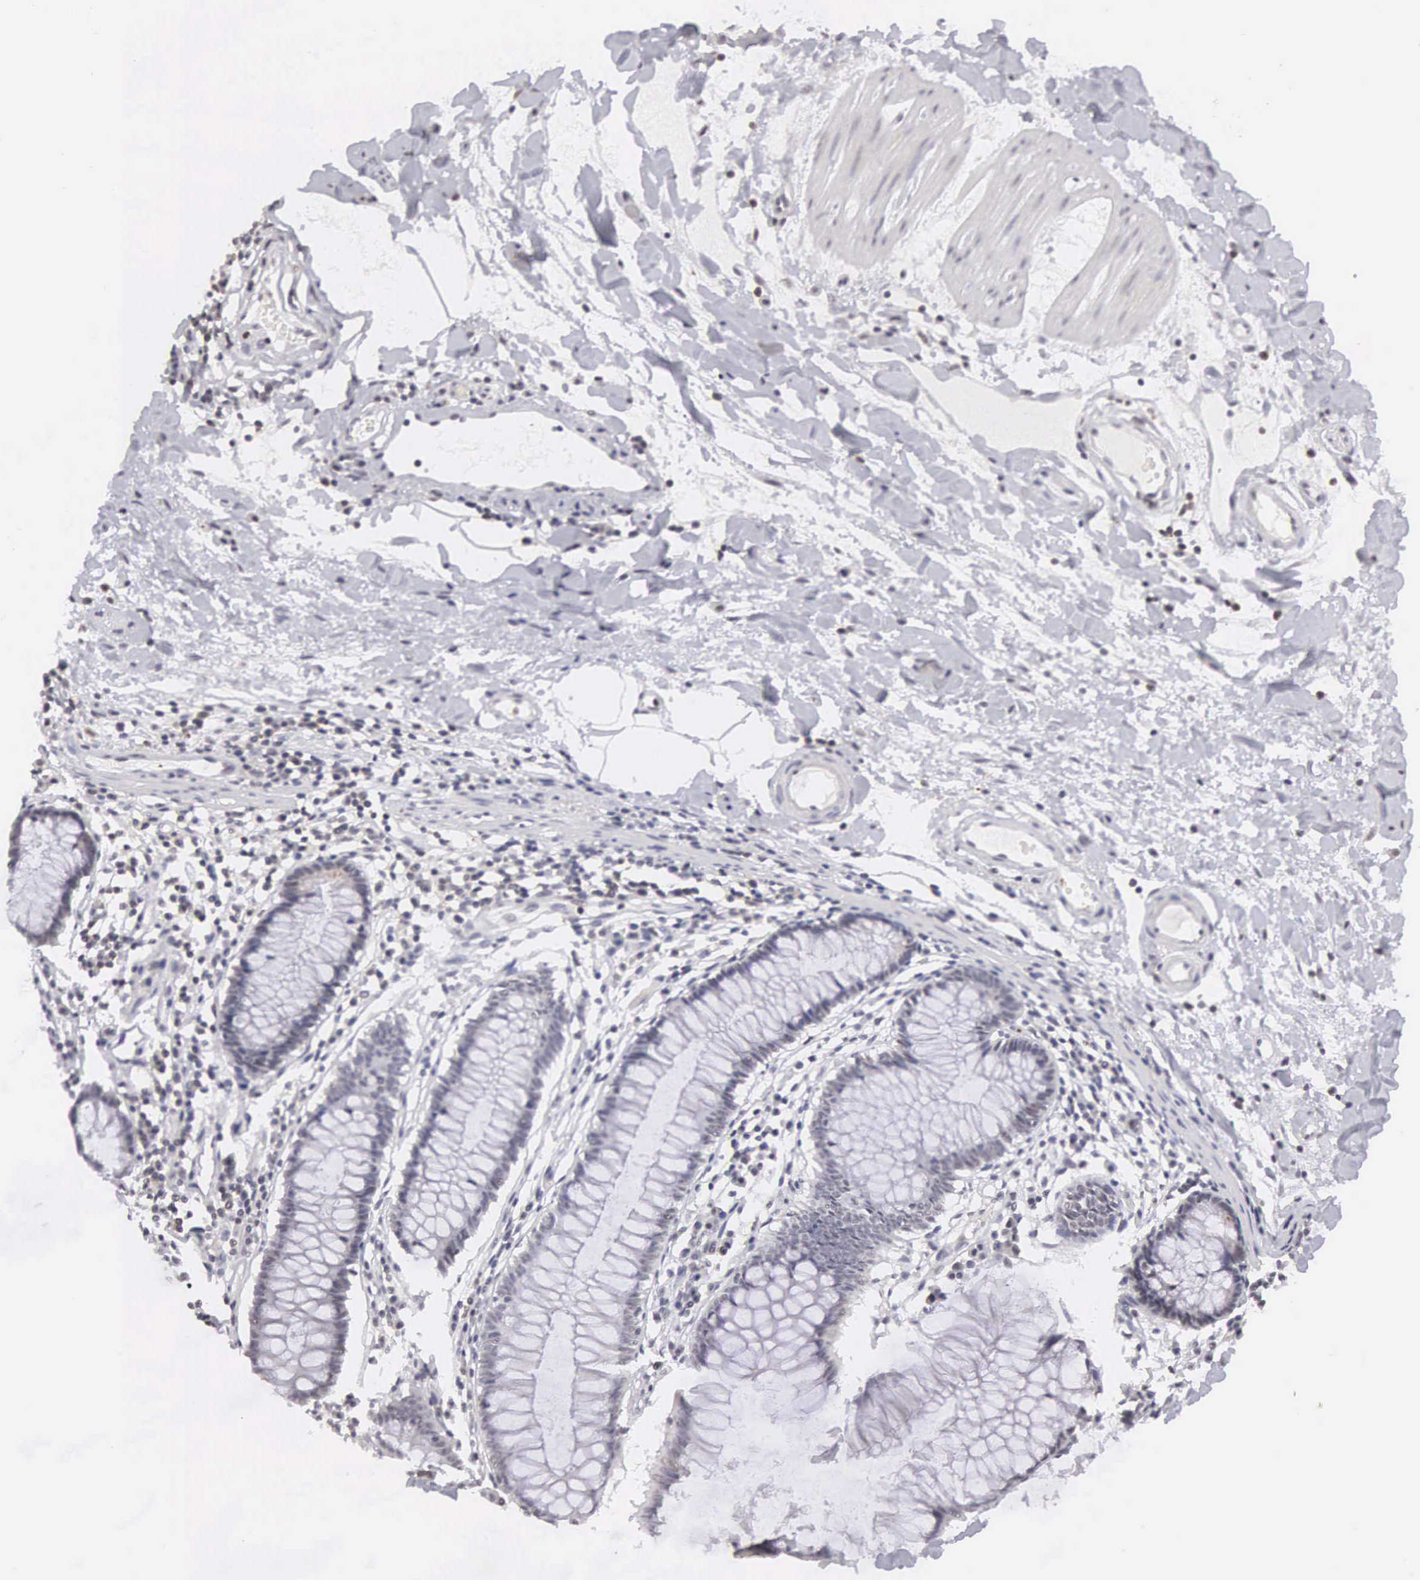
{"staining": {"intensity": "negative", "quantity": "none", "location": "none"}, "tissue": "colon", "cell_type": "Endothelial cells", "image_type": "normal", "snomed": [{"axis": "morphology", "description": "Normal tissue, NOS"}, {"axis": "topography", "description": "Colon"}], "caption": "Colon was stained to show a protein in brown. There is no significant expression in endothelial cells.", "gene": "FAM47A", "patient": {"sex": "female", "age": 55}}